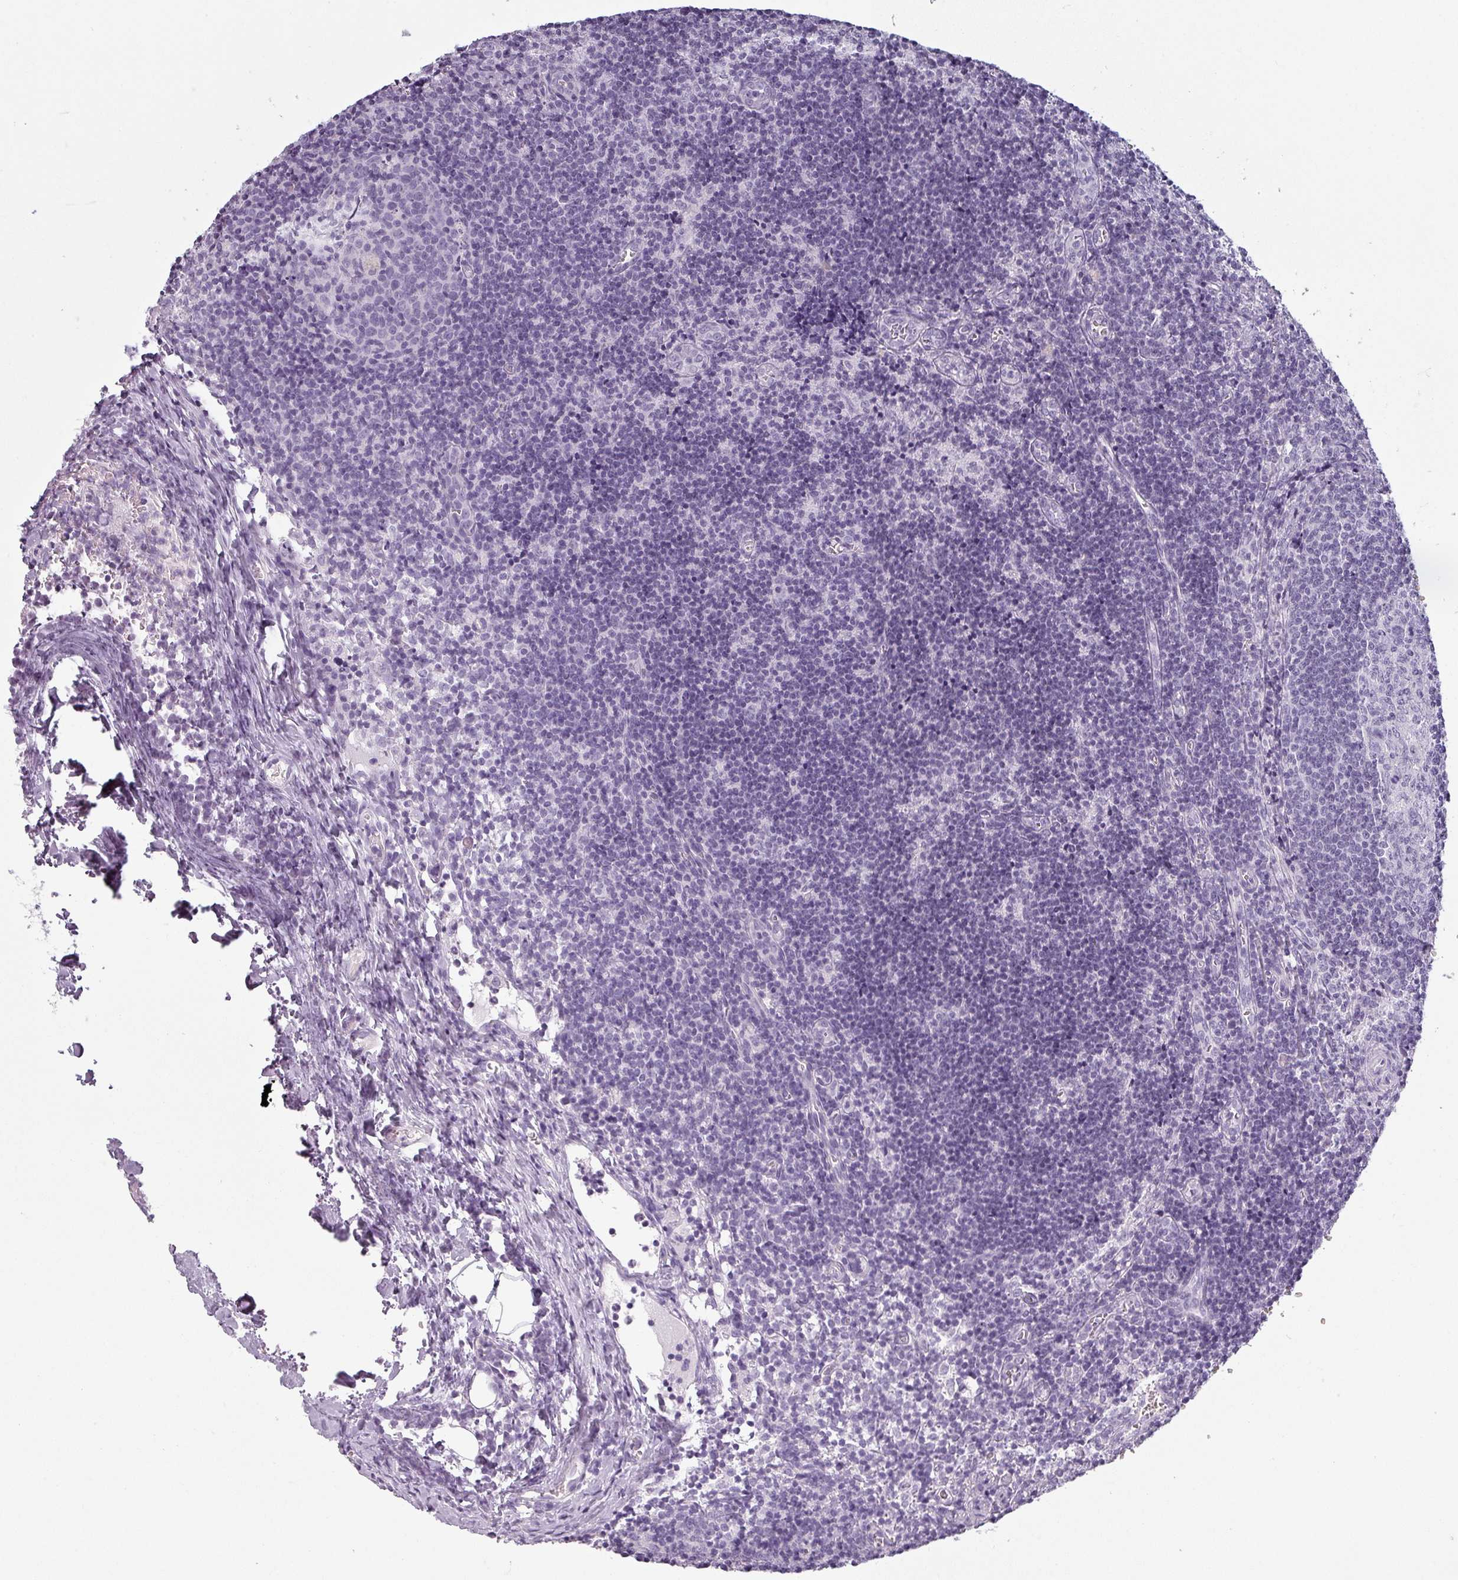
{"staining": {"intensity": "negative", "quantity": "none", "location": "none"}, "tissue": "lymph node", "cell_type": "Germinal center cells", "image_type": "normal", "snomed": [{"axis": "morphology", "description": "Normal tissue, NOS"}, {"axis": "topography", "description": "Lymph node"}], "caption": "Protein analysis of unremarkable lymph node exhibits no significant expression in germinal center cells.", "gene": "SFTPA1", "patient": {"sex": "female", "age": 37}}